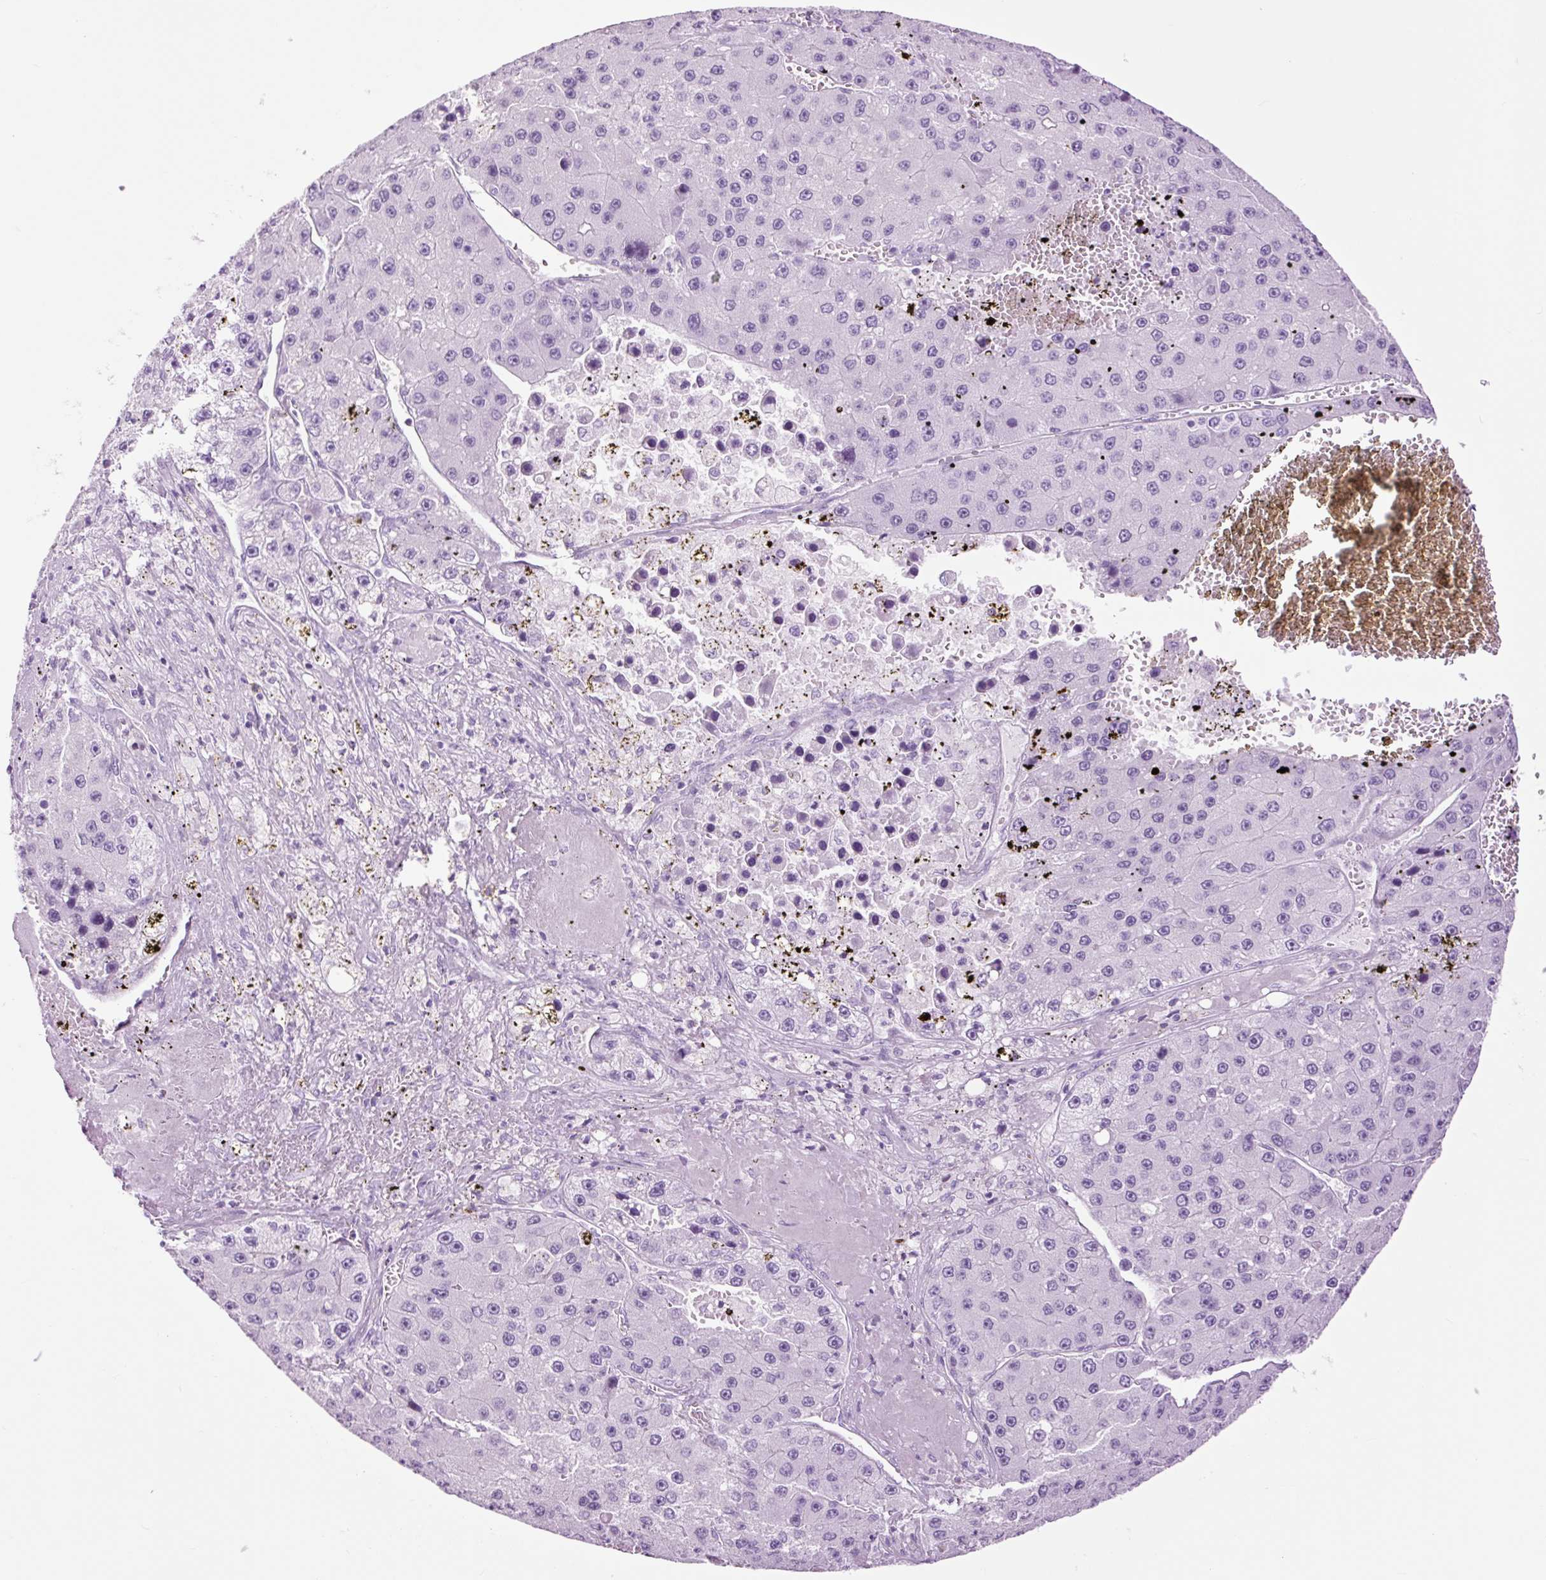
{"staining": {"intensity": "negative", "quantity": "none", "location": "none"}, "tissue": "liver cancer", "cell_type": "Tumor cells", "image_type": "cancer", "snomed": [{"axis": "morphology", "description": "Carcinoma, Hepatocellular, NOS"}, {"axis": "topography", "description": "Liver"}], "caption": "Immunohistochemistry micrograph of human hepatocellular carcinoma (liver) stained for a protein (brown), which reveals no expression in tumor cells.", "gene": "TFF2", "patient": {"sex": "female", "age": 73}}